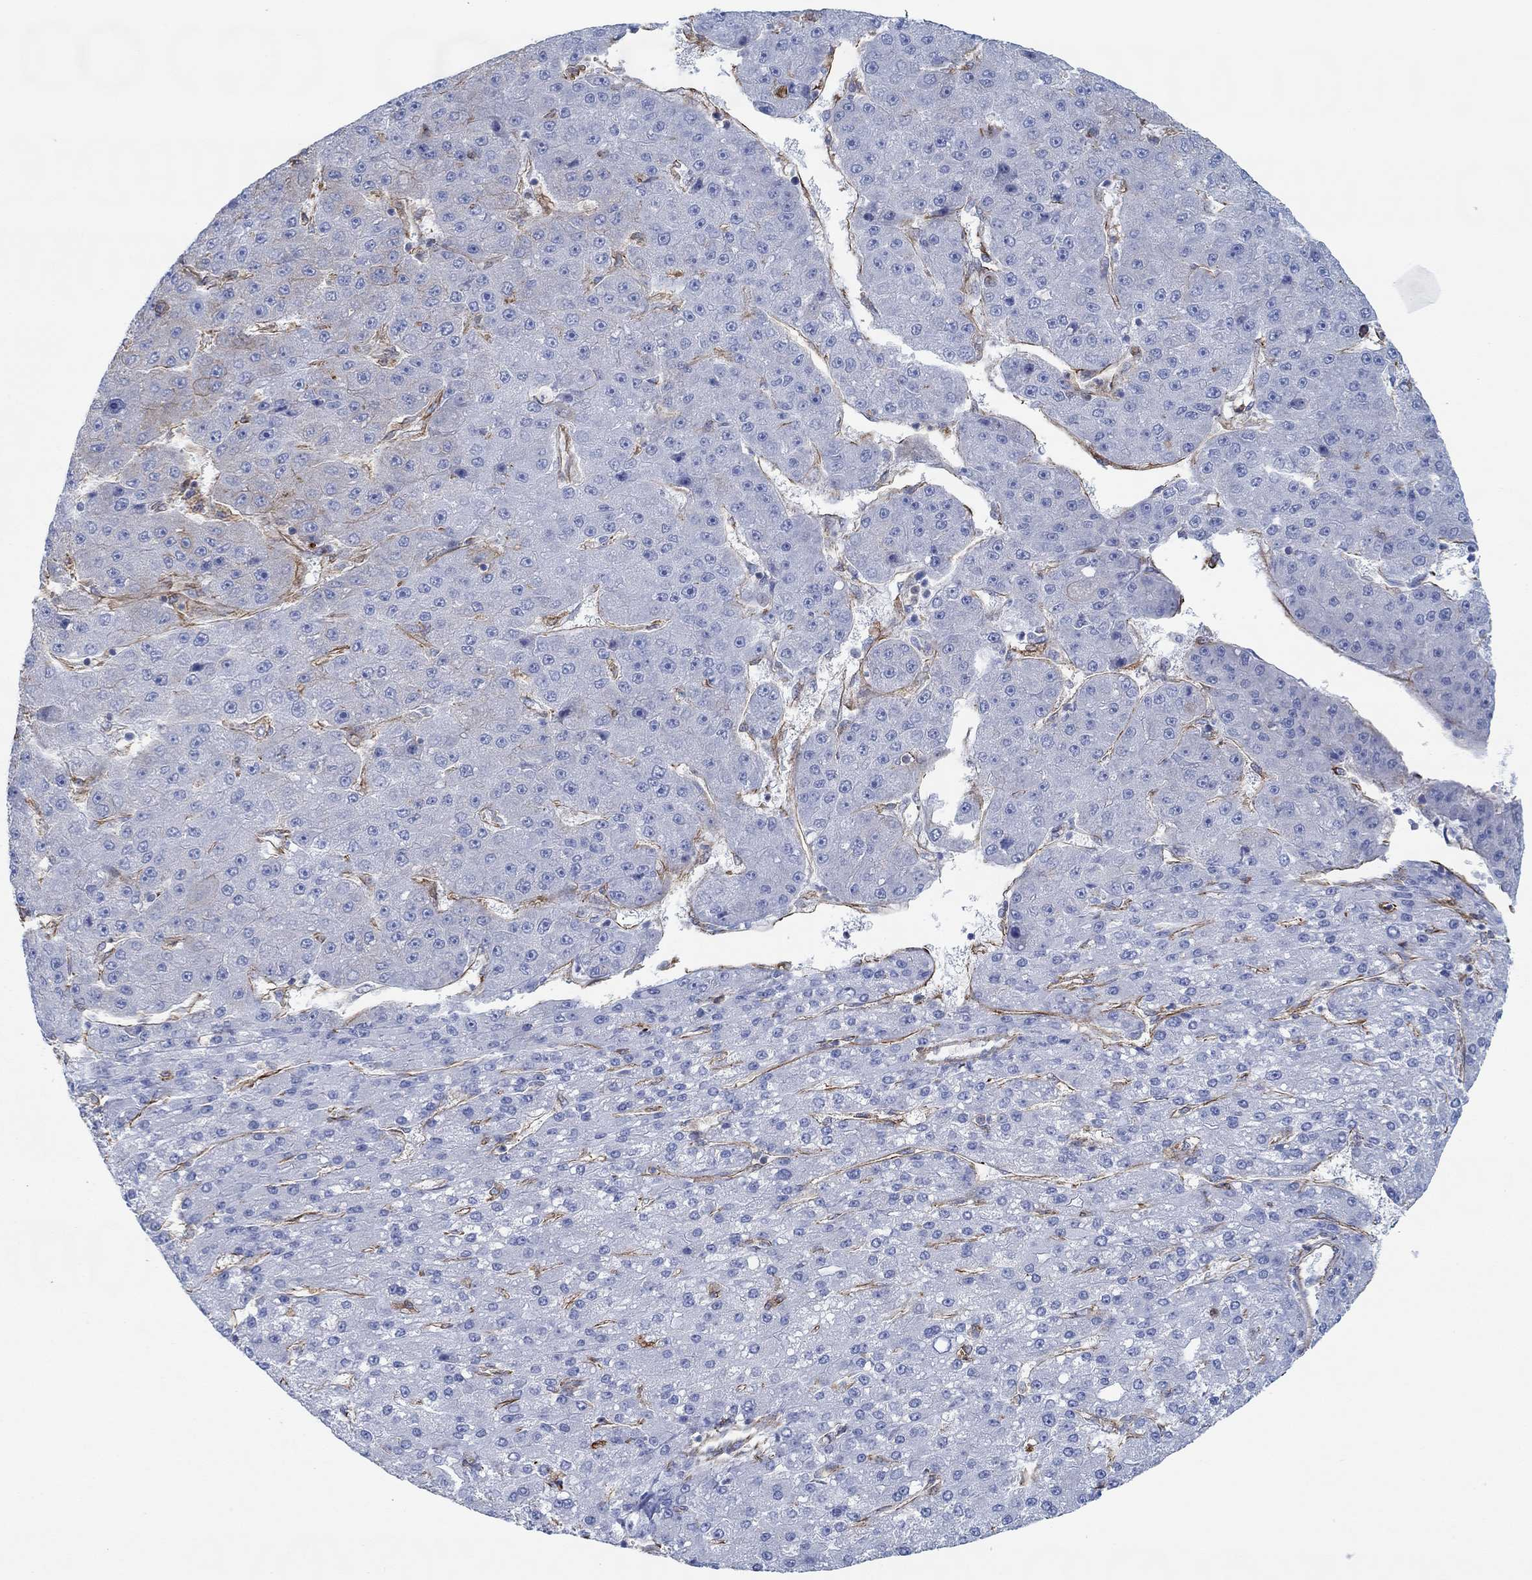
{"staining": {"intensity": "negative", "quantity": "none", "location": "none"}, "tissue": "liver cancer", "cell_type": "Tumor cells", "image_type": "cancer", "snomed": [{"axis": "morphology", "description": "Carcinoma, Hepatocellular, NOS"}, {"axis": "topography", "description": "Liver"}], "caption": "Micrograph shows no protein expression in tumor cells of liver cancer (hepatocellular carcinoma) tissue. (Brightfield microscopy of DAB IHC at high magnification).", "gene": "STC2", "patient": {"sex": "male", "age": 67}}